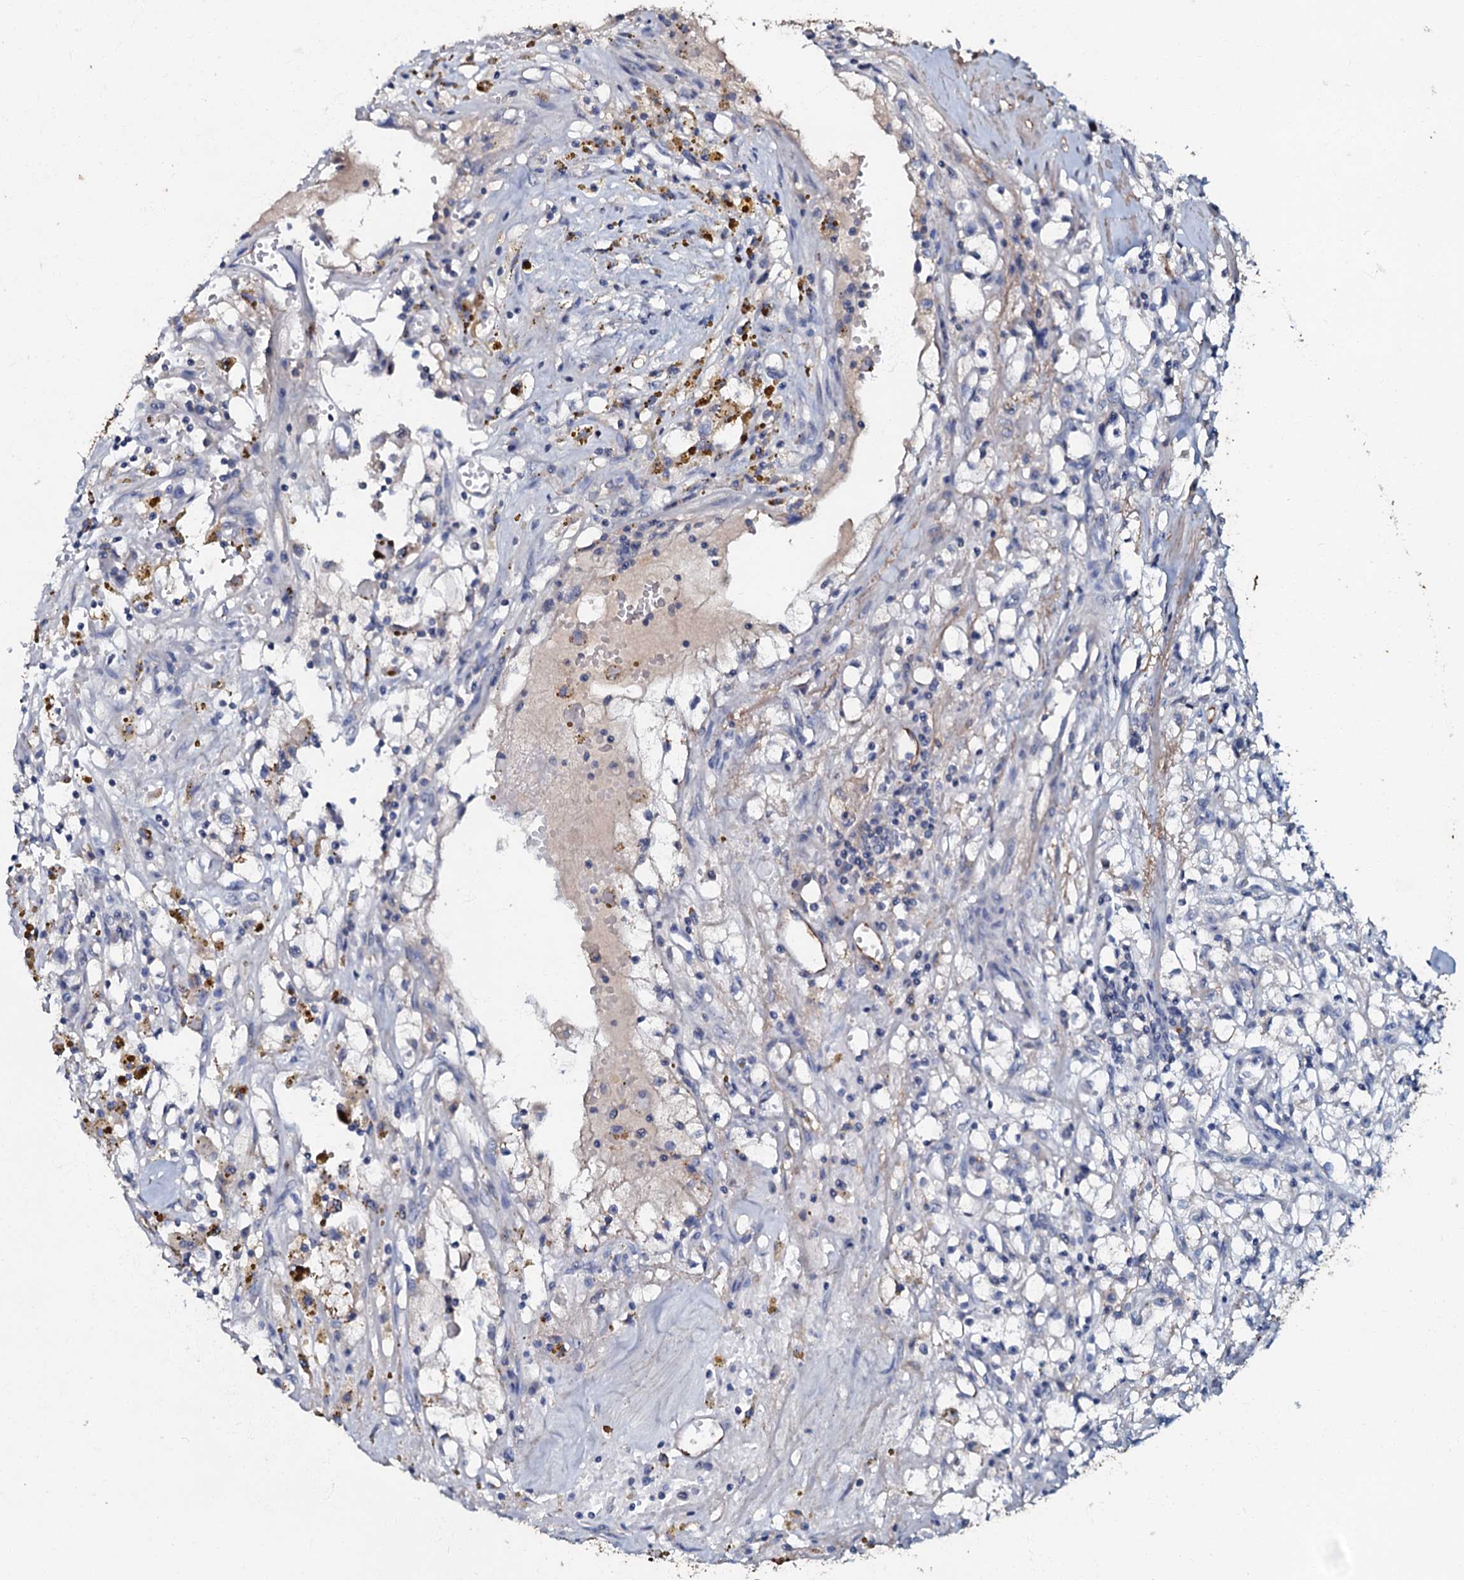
{"staining": {"intensity": "negative", "quantity": "none", "location": "none"}, "tissue": "renal cancer", "cell_type": "Tumor cells", "image_type": "cancer", "snomed": [{"axis": "morphology", "description": "Adenocarcinoma, NOS"}, {"axis": "topography", "description": "Kidney"}], "caption": "Immunohistochemistry (IHC) photomicrograph of neoplastic tissue: renal cancer (adenocarcinoma) stained with DAB exhibits no significant protein positivity in tumor cells.", "gene": "MANSC4", "patient": {"sex": "male", "age": 56}}